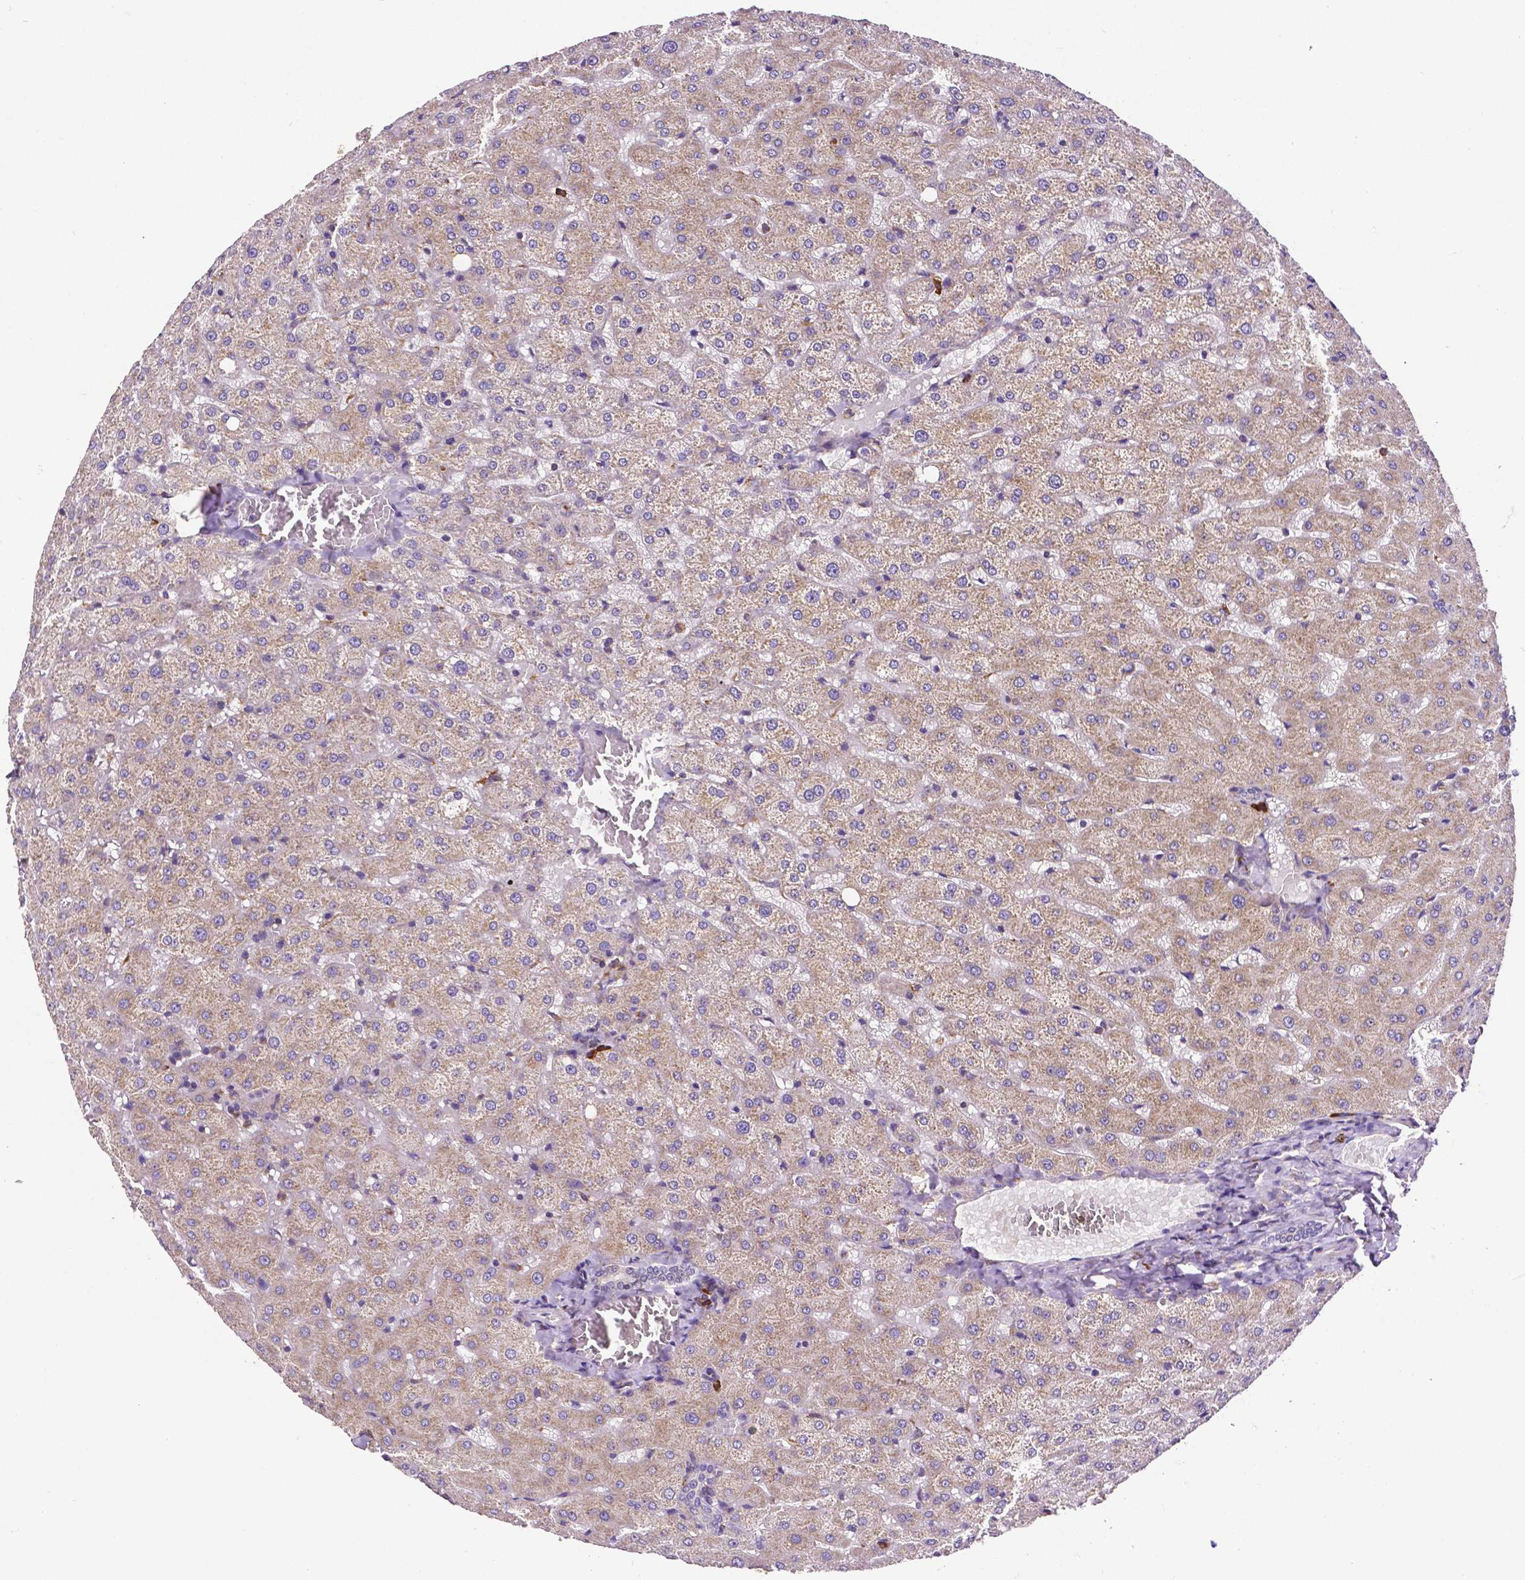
{"staining": {"intensity": "negative", "quantity": "none", "location": "none"}, "tissue": "liver", "cell_type": "Cholangiocytes", "image_type": "normal", "snomed": [{"axis": "morphology", "description": "Normal tissue, NOS"}, {"axis": "topography", "description": "Liver"}], "caption": "This image is of benign liver stained with IHC to label a protein in brown with the nuclei are counter-stained blue. There is no staining in cholangiocytes.", "gene": "MTDH", "patient": {"sex": "female", "age": 50}}